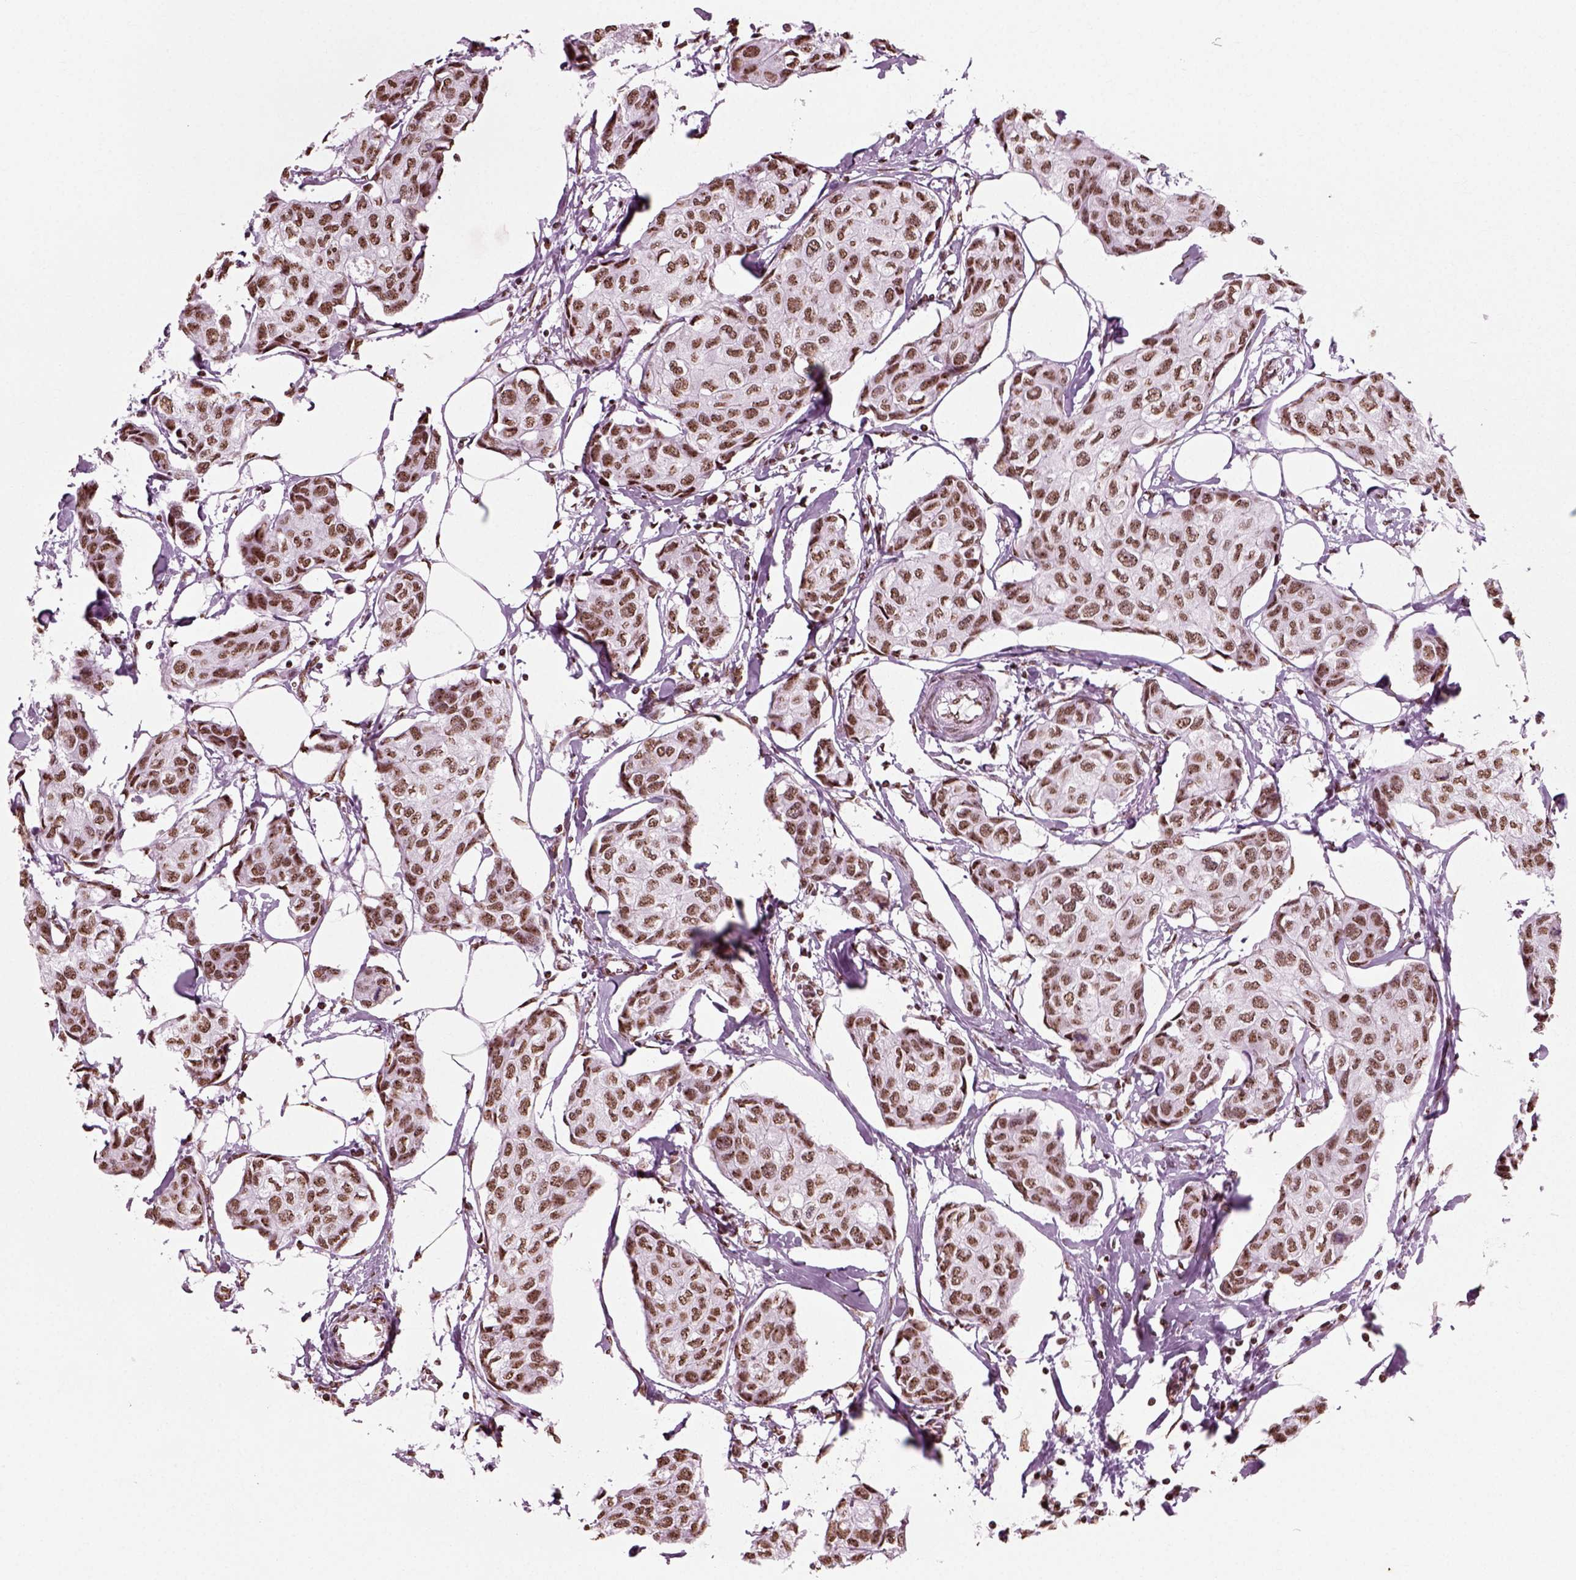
{"staining": {"intensity": "strong", "quantity": ">75%", "location": "nuclear"}, "tissue": "breast cancer", "cell_type": "Tumor cells", "image_type": "cancer", "snomed": [{"axis": "morphology", "description": "Duct carcinoma"}, {"axis": "topography", "description": "Breast"}], "caption": "There is high levels of strong nuclear staining in tumor cells of breast cancer, as demonstrated by immunohistochemical staining (brown color).", "gene": "POLR1H", "patient": {"sex": "female", "age": 80}}